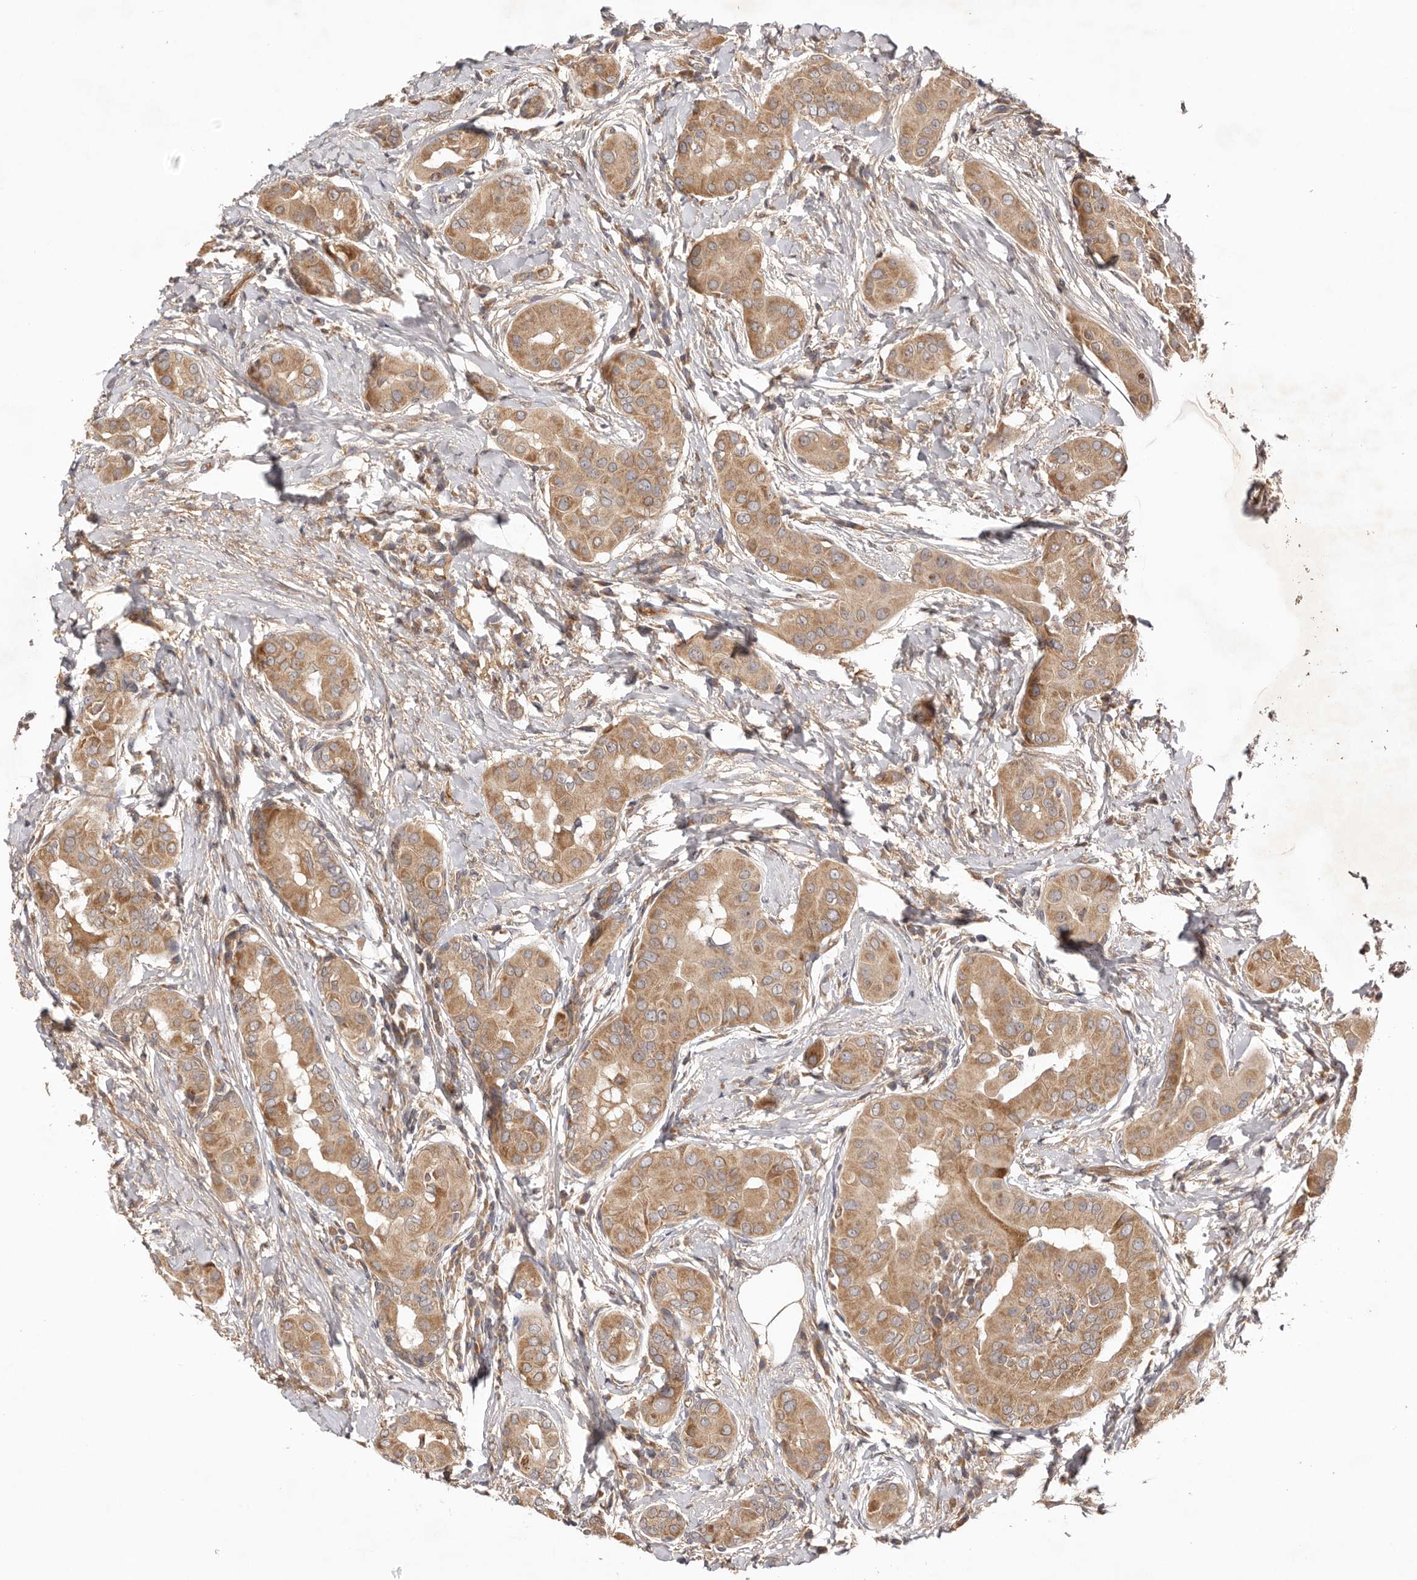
{"staining": {"intensity": "moderate", "quantity": ">75%", "location": "cytoplasmic/membranous"}, "tissue": "thyroid cancer", "cell_type": "Tumor cells", "image_type": "cancer", "snomed": [{"axis": "morphology", "description": "Papillary adenocarcinoma, NOS"}, {"axis": "topography", "description": "Thyroid gland"}], "caption": "Immunohistochemical staining of human thyroid papillary adenocarcinoma shows medium levels of moderate cytoplasmic/membranous protein expression in approximately >75% of tumor cells.", "gene": "UBR2", "patient": {"sex": "male", "age": 33}}